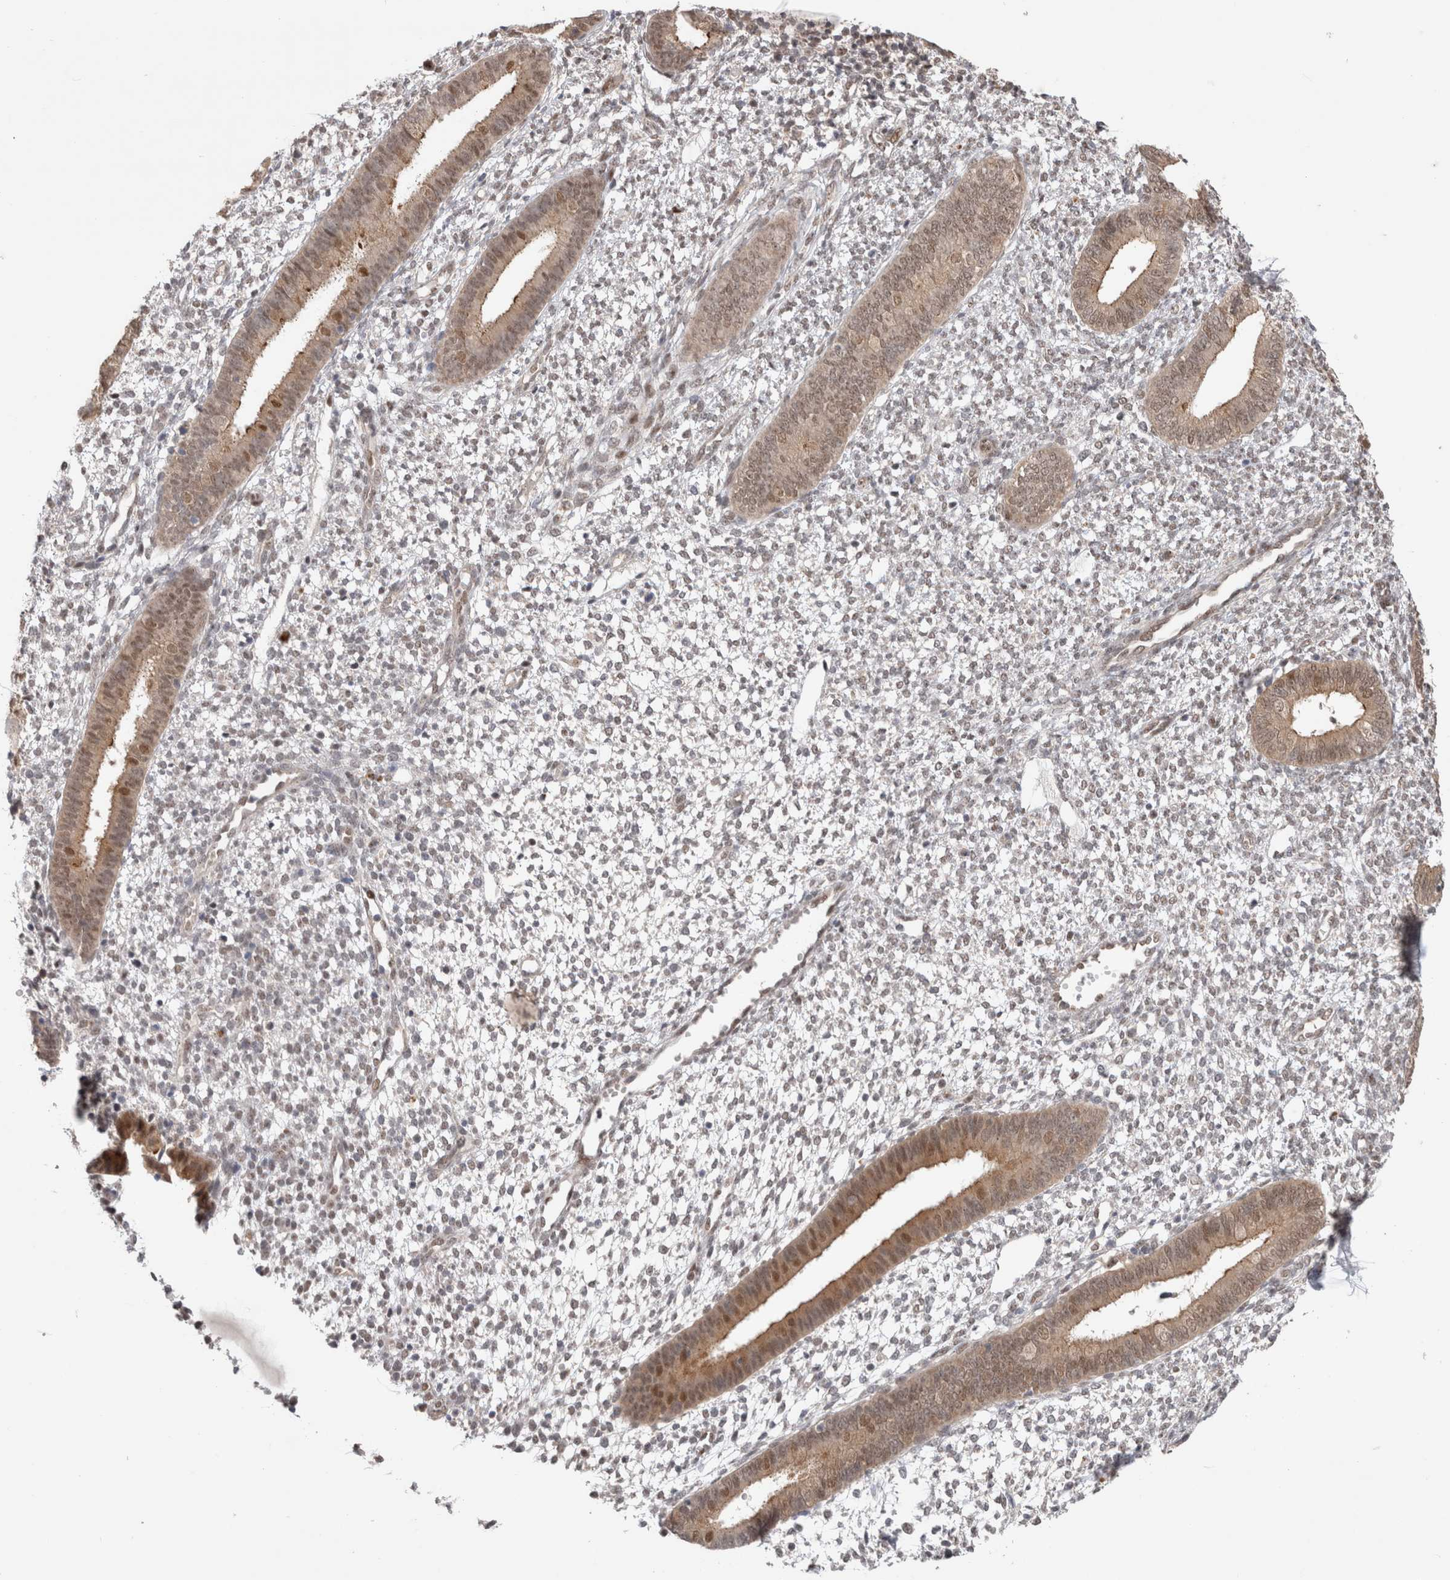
{"staining": {"intensity": "negative", "quantity": "none", "location": "none"}, "tissue": "endometrium", "cell_type": "Cells in endometrial stroma", "image_type": "normal", "snomed": [{"axis": "morphology", "description": "Normal tissue, NOS"}, {"axis": "topography", "description": "Endometrium"}], "caption": "High power microscopy photomicrograph of an immunohistochemistry (IHC) photomicrograph of benign endometrium, revealing no significant expression in cells in endometrial stroma. (DAB immunohistochemistry (IHC) with hematoxylin counter stain).", "gene": "SLC29A1", "patient": {"sex": "female", "age": 46}}